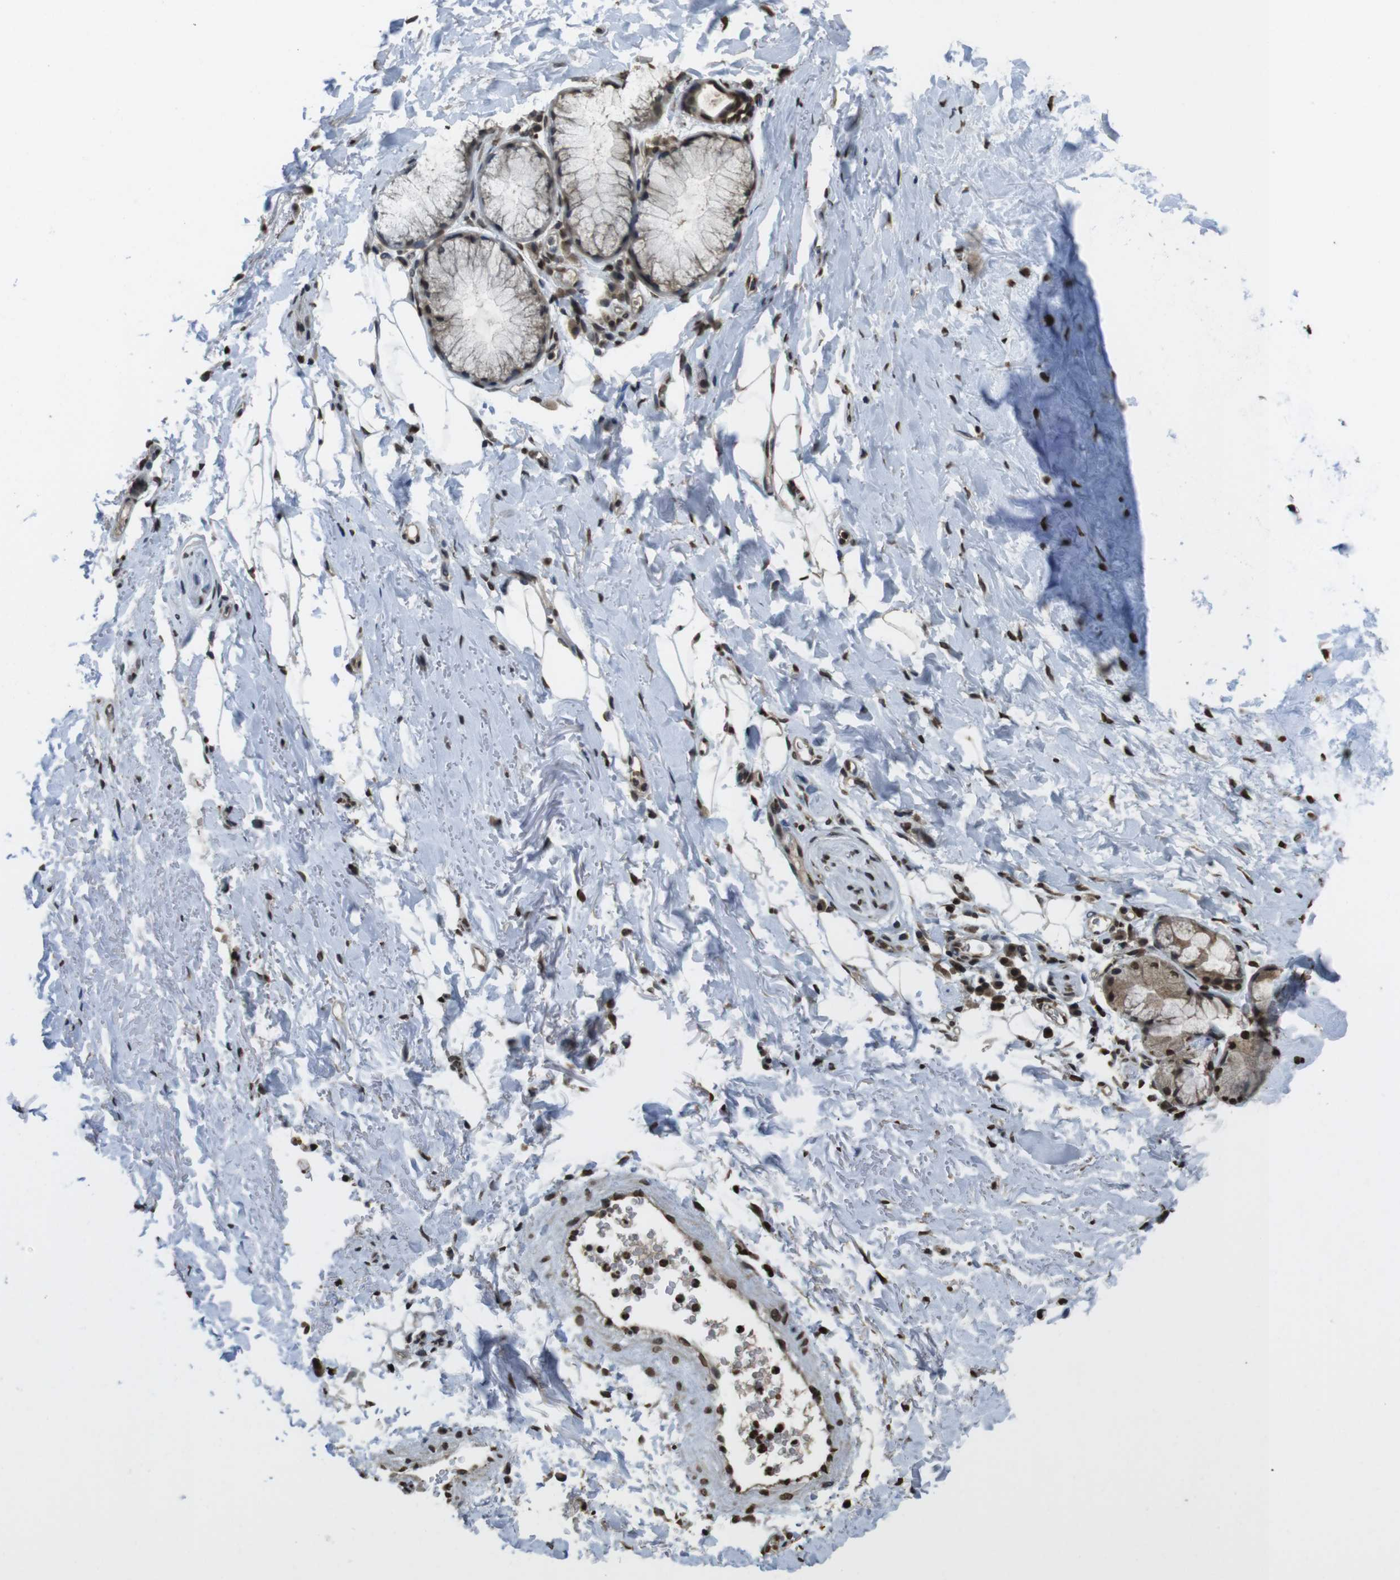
{"staining": {"intensity": "moderate", "quantity": ">75%", "location": "nuclear"}, "tissue": "adipose tissue", "cell_type": "Adipocytes", "image_type": "normal", "snomed": [{"axis": "morphology", "description": "Normal tissue, NOS"}, {"axis": "topography", "description": "Cartilage tissue"}, {"axis": "topography", "description": "Bronchus"}], "caption": "Adipocytes show medium levels of moderate nuclear positivity in about >75% of cells in unremarkable human adipose tissue. (DAB (3,3'-diaminobenzidine) IHC with brightfield microscopy, high magnification).", "gene": "MAF", "patient": {"sex": "female", "age": 73}}